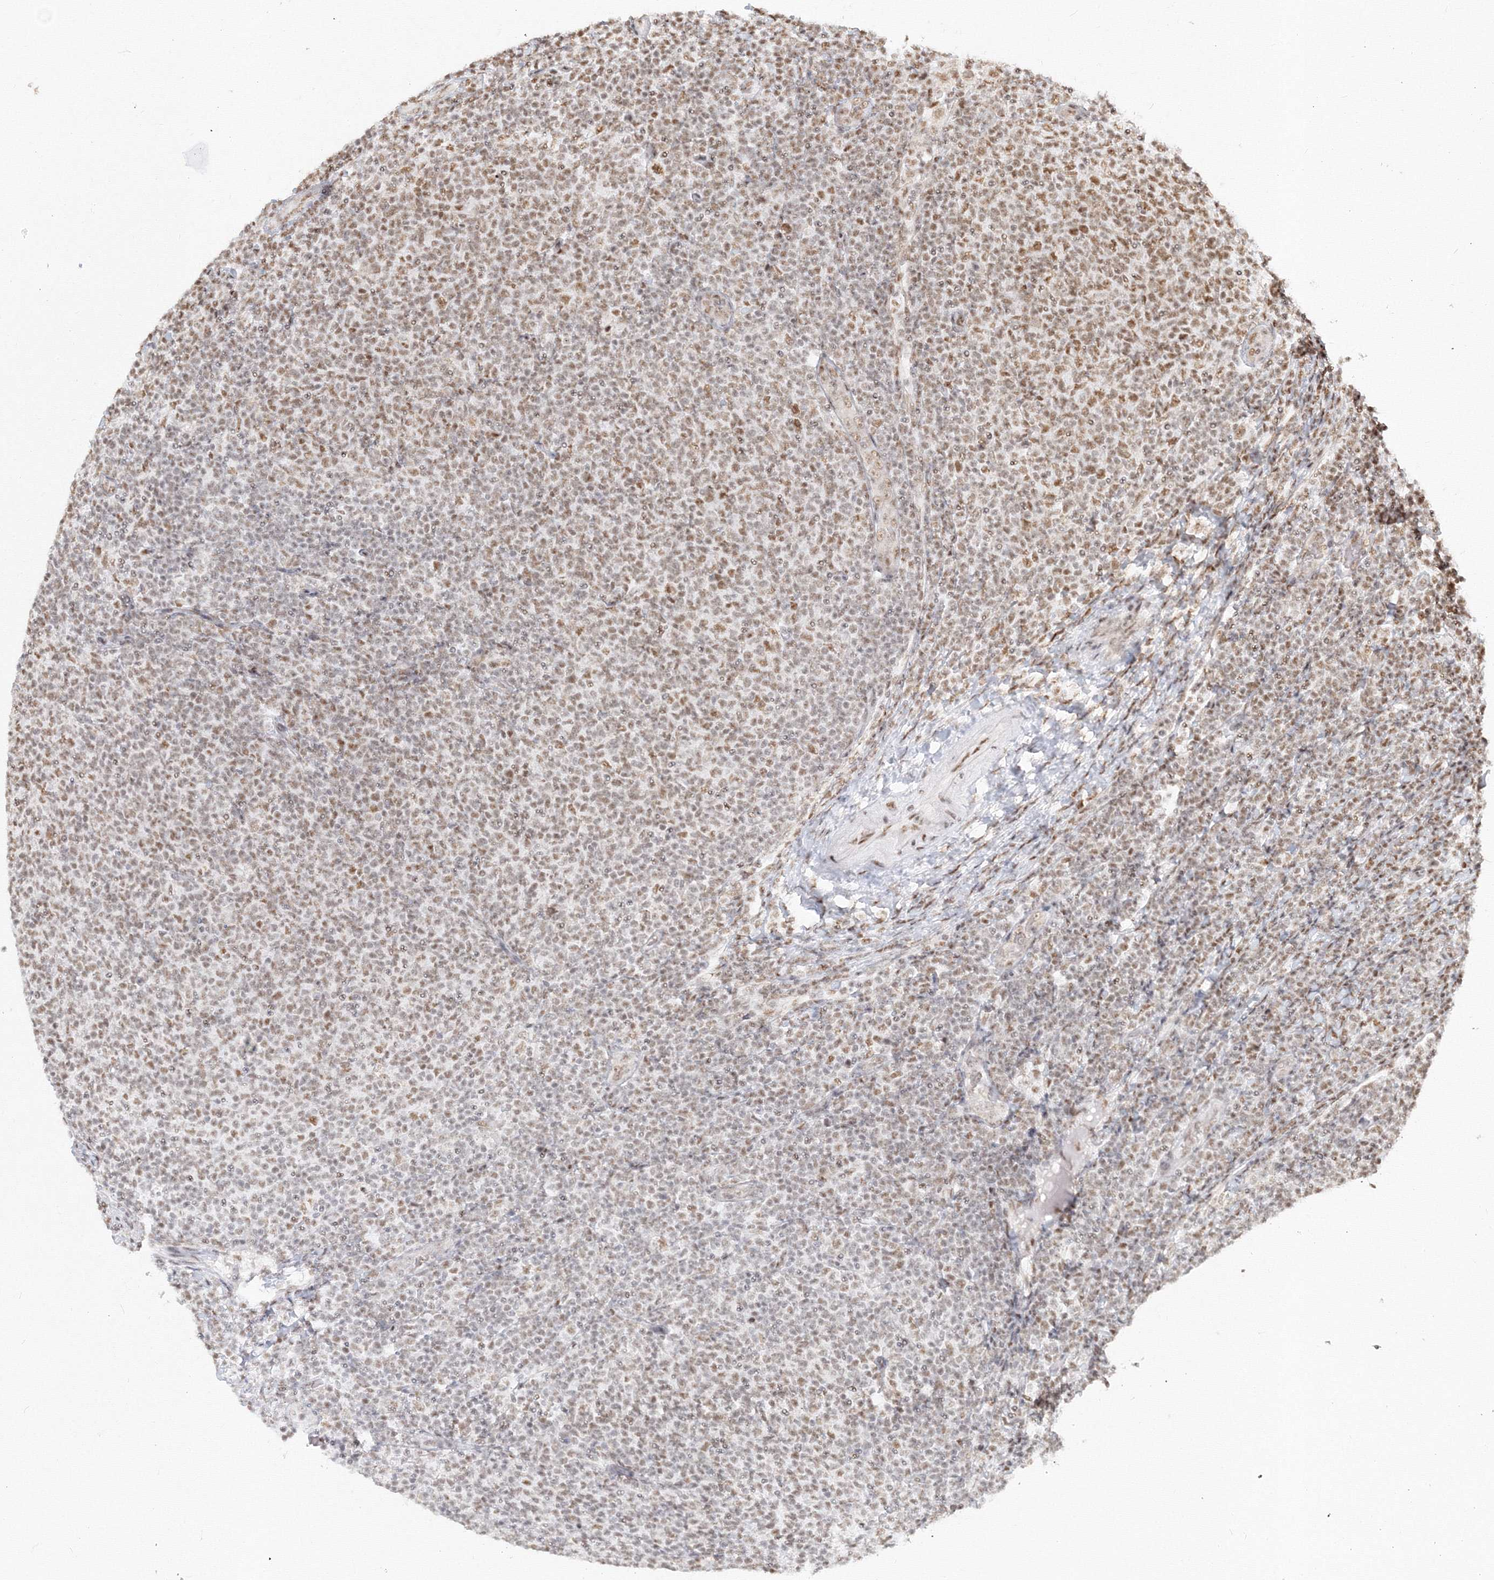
{"staining": {"intensity": "moderate", "quantity": "25%-75%", "location": "nuclear"}, "tissue": "lymphoma", "cell_type": "Tumor cells", "image_type": "cancer", "snomed": [{"axis": "morphology", "description": "Malignant lymphoma, non-Hodgkin's type, Low grade"}, {"axis": "topography", "description": "Lymph node"}], "caption": "Immunohistochemistry of human lymphoma displays medium levels of moderate nuclear staining in approximately 25%-75% of tumor cells.", "gene": "PPP4R2", "patient": {"sex": "male", "age": 66}}